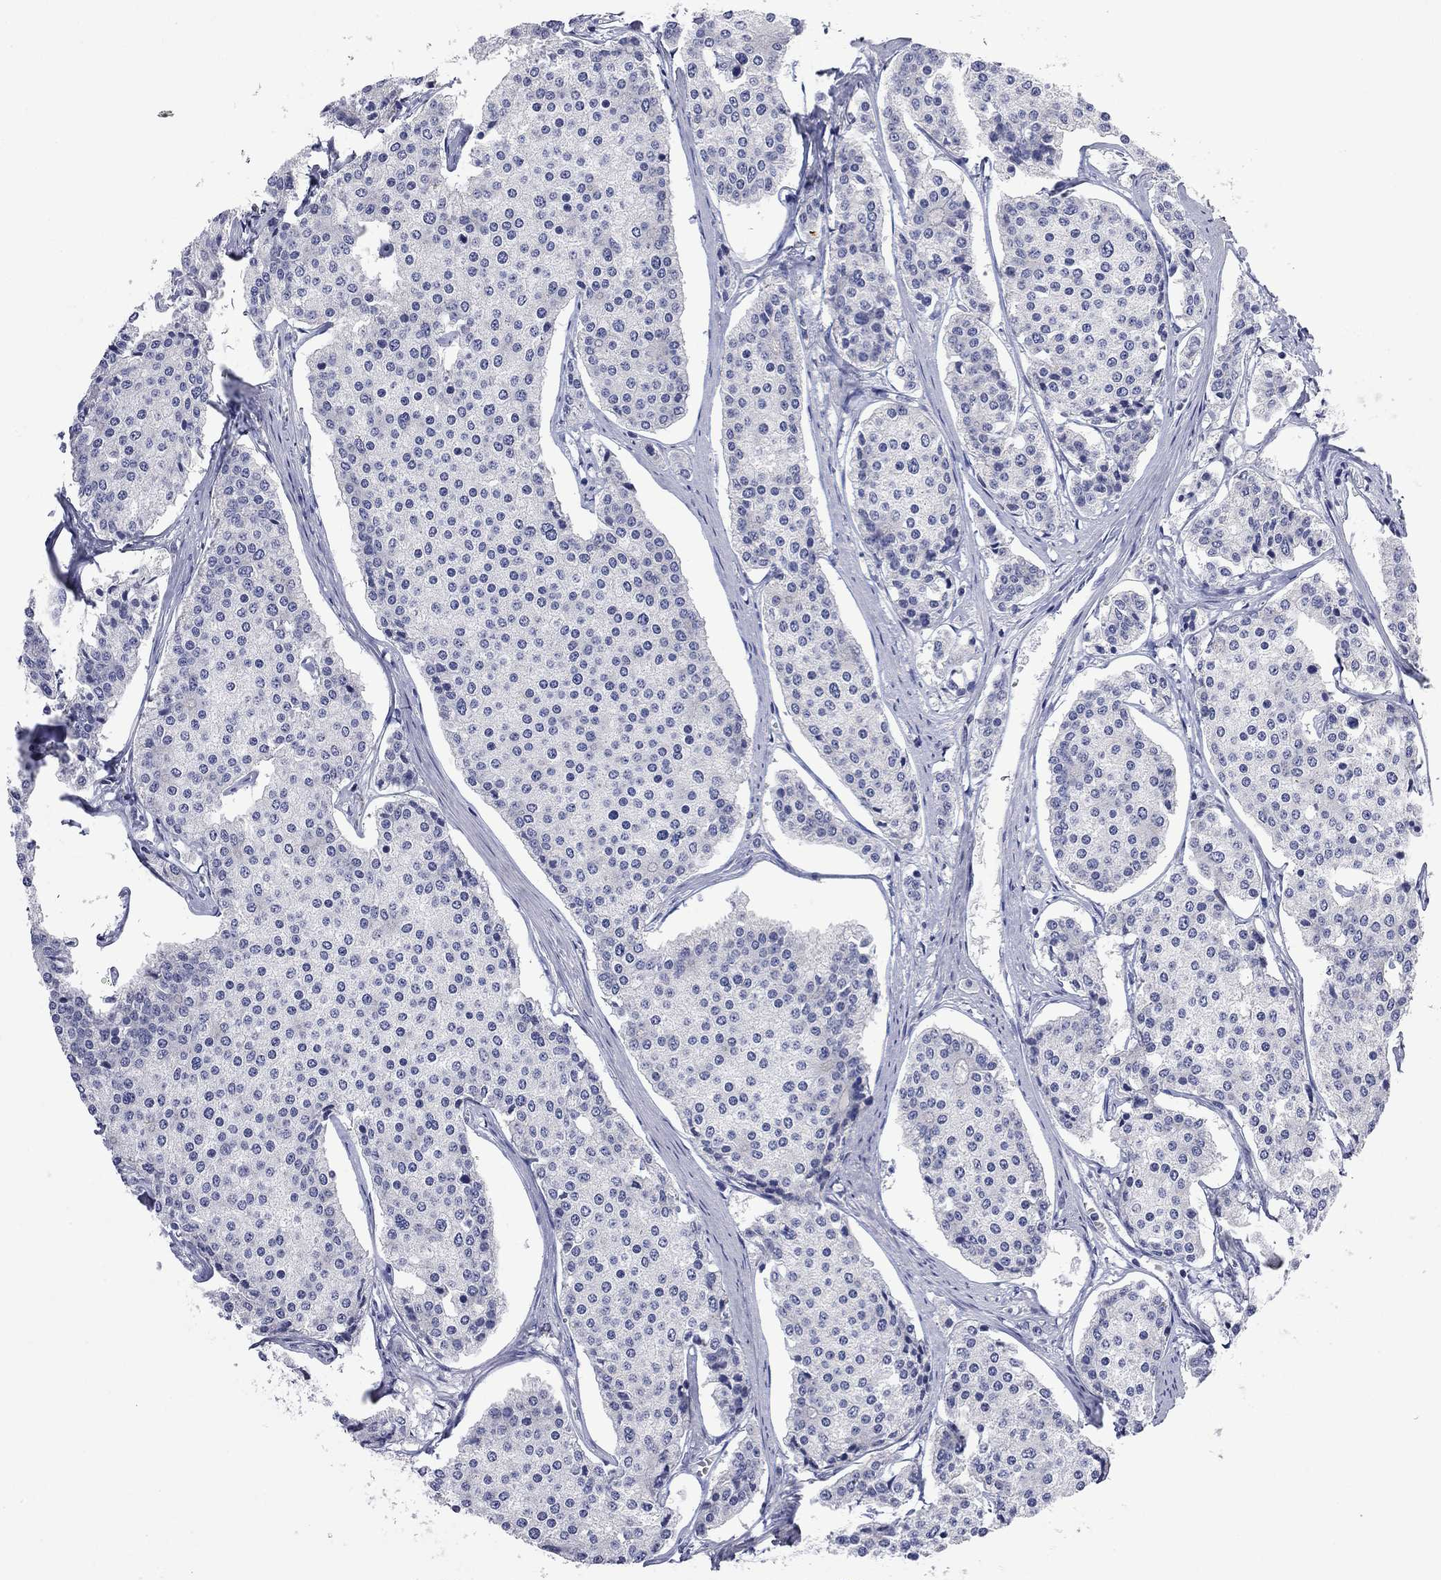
{"staining": {"intensity": "negative", "quantity": "none", "location": "none"}, "tissue": "carcinoid", "cell_type": "Tumor cells", "image_type": "cancer", "snomed": [{"axis": "morphology", "description": "Carcinoid, malignant, NOS"}, {"axis": "topography", "description": "Small intestine"}], "caption": "This photomicrograph is of carcinoid (malignant) stained with IHC to label a protein in brown with the nuclei are counter-stained blue. There is no positivity in tumor cells.", "gene": "ABCB4", "patient": {"sex": "female", "age": 65}}